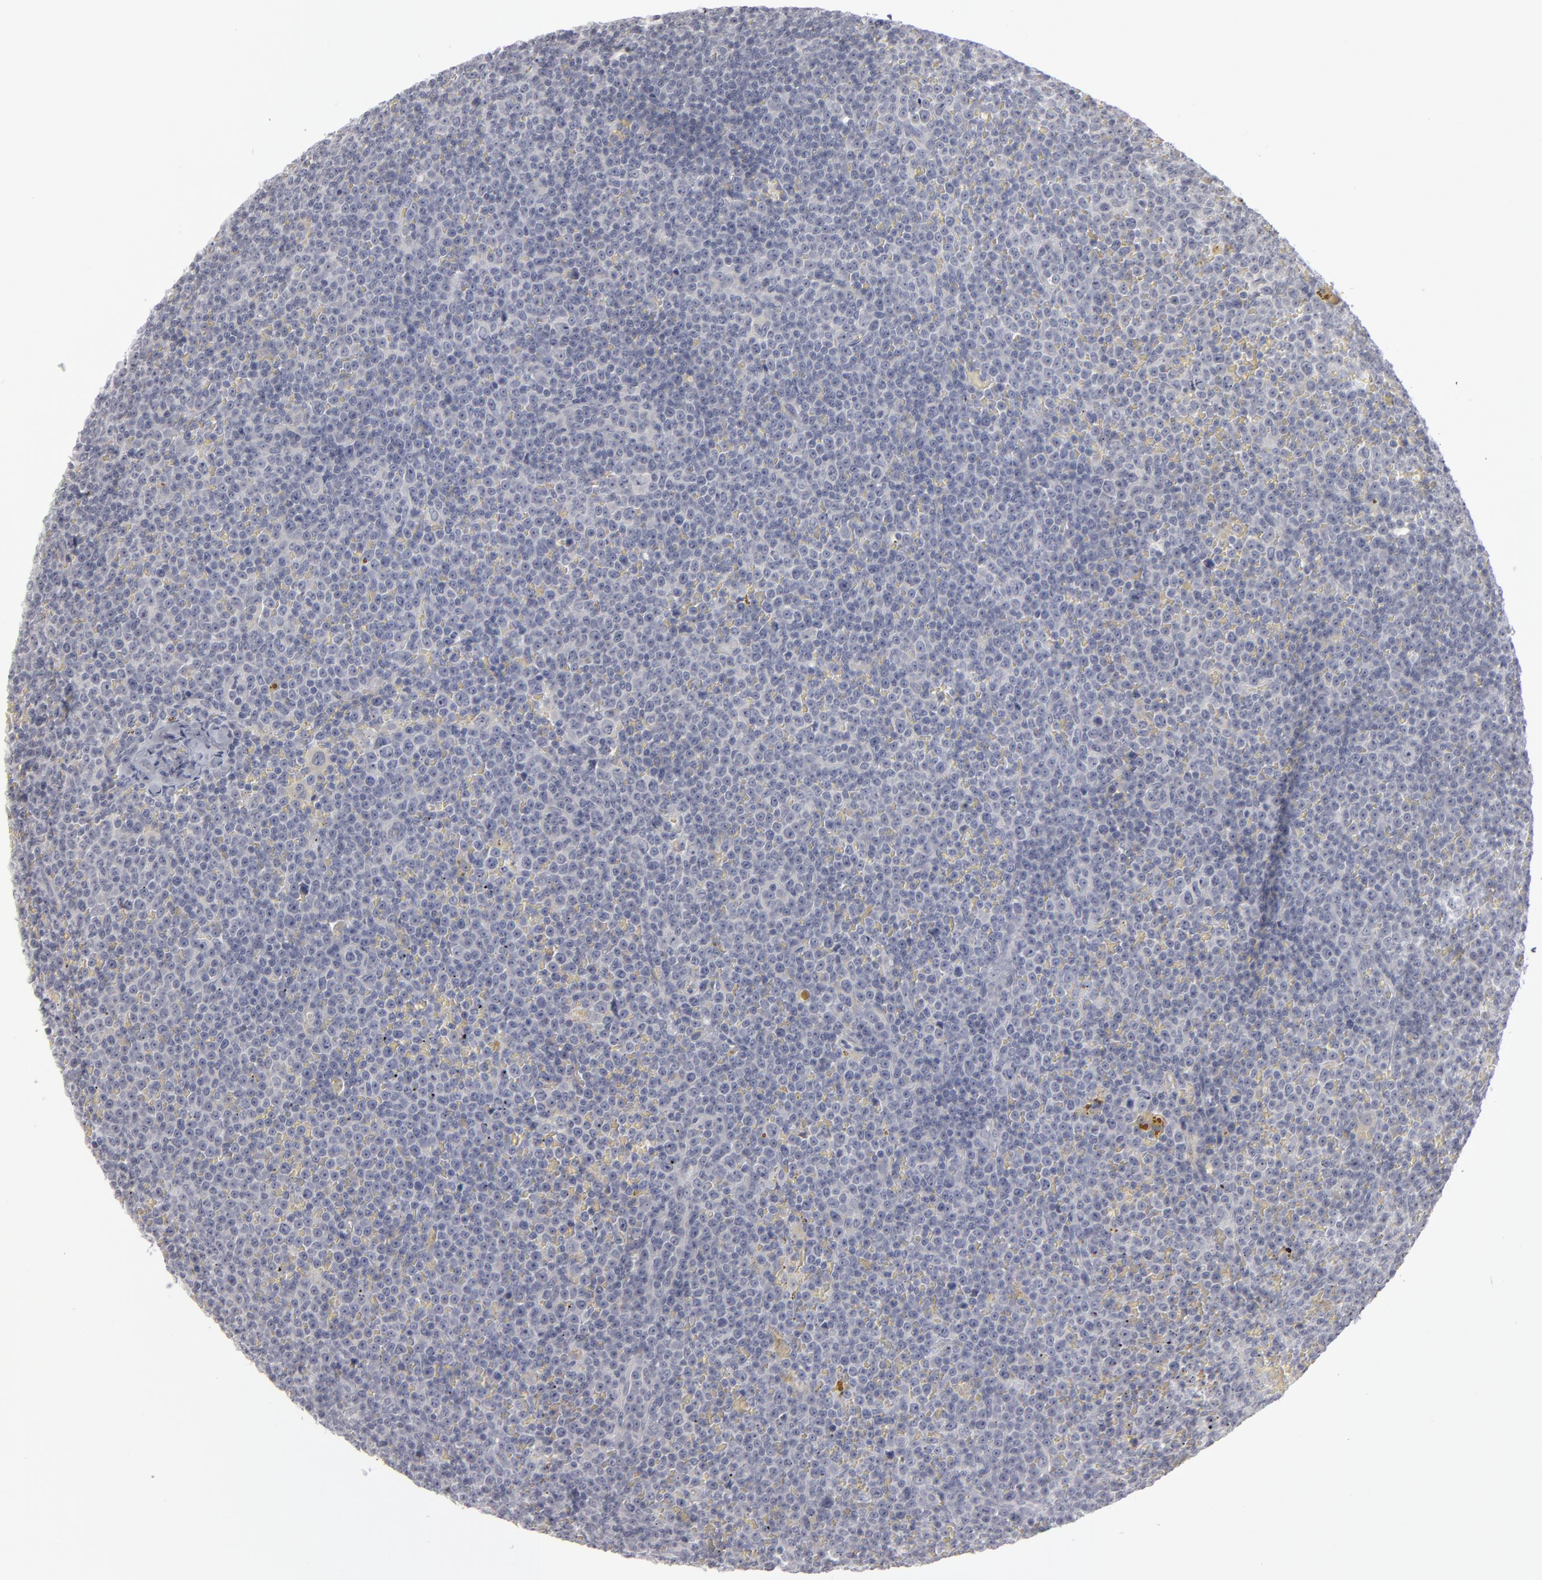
{"staining": {"intensity": "negative", "quantity": "none", "location": "none"}, "tissue": "lymphoma", "cell_type": "Tumor cells", "image_type": "cancer", "snomed": [{"axis": "morphology", "description": "Malignant lymphoma, non-Hodgkin's type, Low grade"}, {"axis": "topography", "description": "Lymph node"}], "caption": "IHC image of low-grade malignant lymphoma, non-Hodgkin's type stained for a protein (brown), which shows no positivity in tumor cells.", "gene": "KIAA1210", "patient": {"sex": "male", "age": 50}}